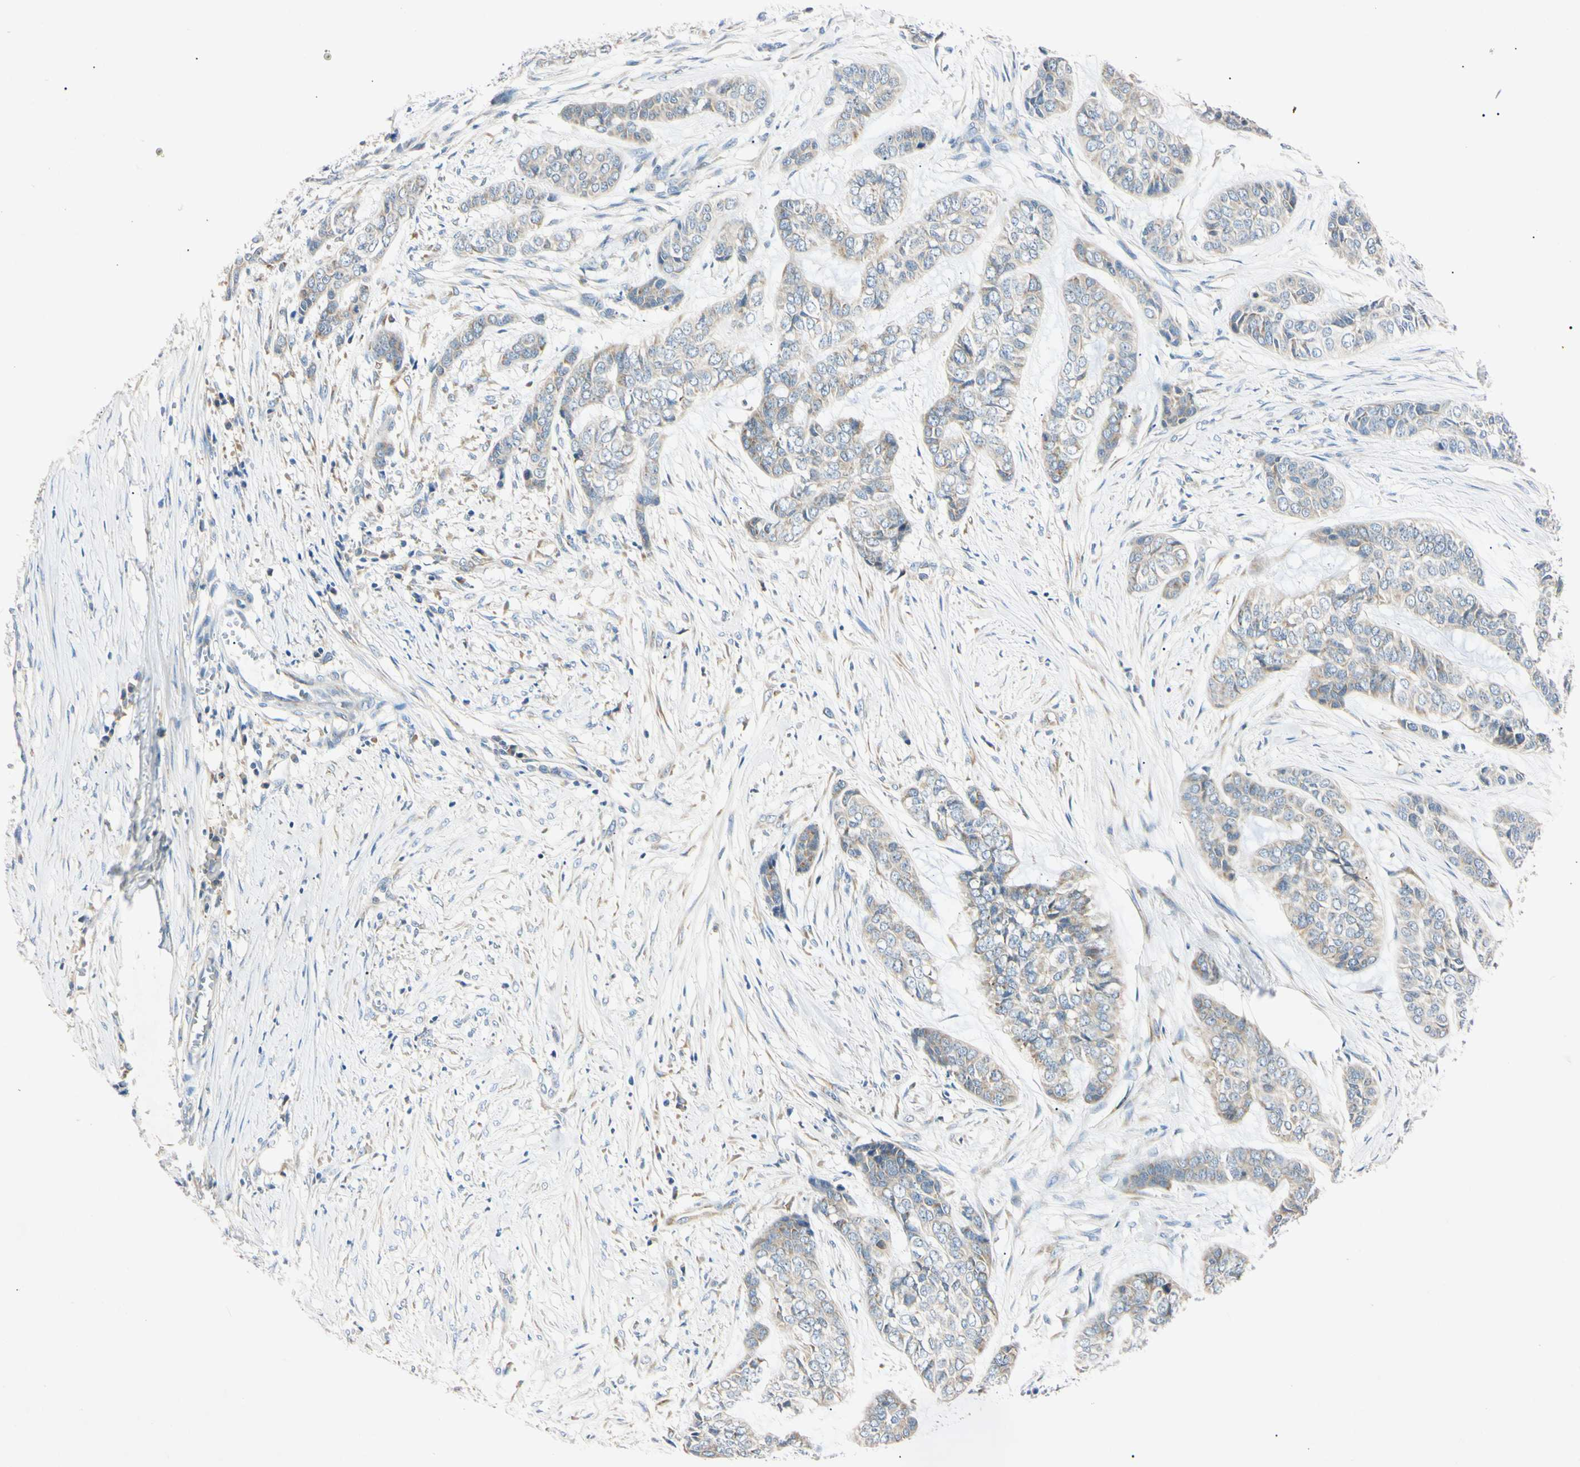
{"staining": {"intensity": "weak", "quantity": "<25%", "location": "cytoplasmic/membranous"}, "tissue": "skin cancer", "cell_type": "Tumor cells", "image_type": "cancer", "snomed": [{"axis": "morphology", "description": "Basal cell carcinoma"}, {"axis": "topography", "description": "Skin"}], "caption": "Immunohistochemistry (IHC) photomicrograph of human skin cancer stained for a protein (brown), which reveals no positivity in tumor cells. The staining is performed using DAB brown chromogen with nuclei counter-stained in using hematoxylin.", "gene": "DNAJB12", "patient": {"sex": "female", "age": 64}}